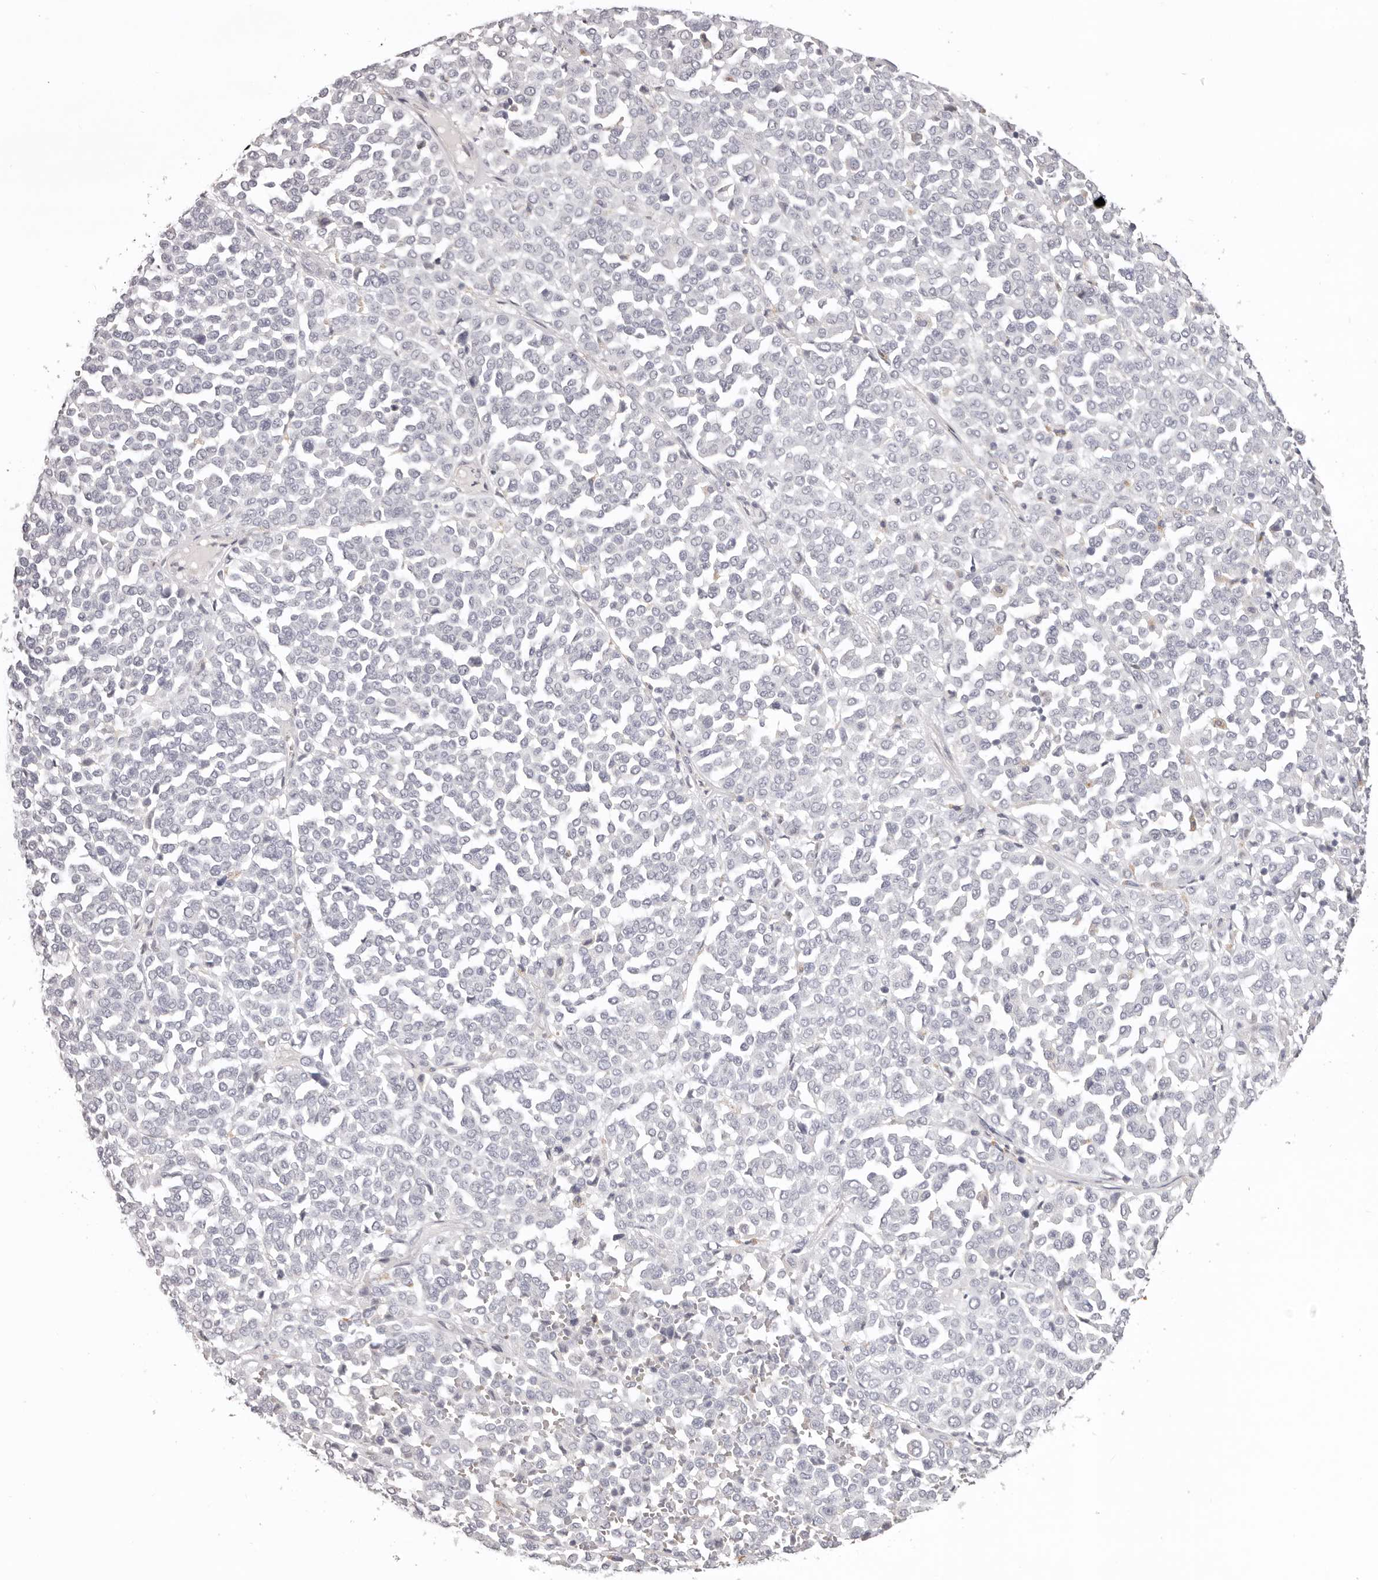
{"staining": {"intensity": "negative", "quantity": "none", "location": "none"}, "tissue": "melanoma", "cell_type": "Tumor cells", "image_type": "cancer", "snomed": [{"axis": "morphology", "description": "Malignant melanoma, Metastatic site"}, {"axis": "topography", "description": "Pancreas"}], "caption": "Immunohistochemical staining of human malignant melanoma (metastatic site) exhibits no significant positivity in tumor cells.", "gene": "PCDHB6", "patient": {"sex": "female", "age": 30}}